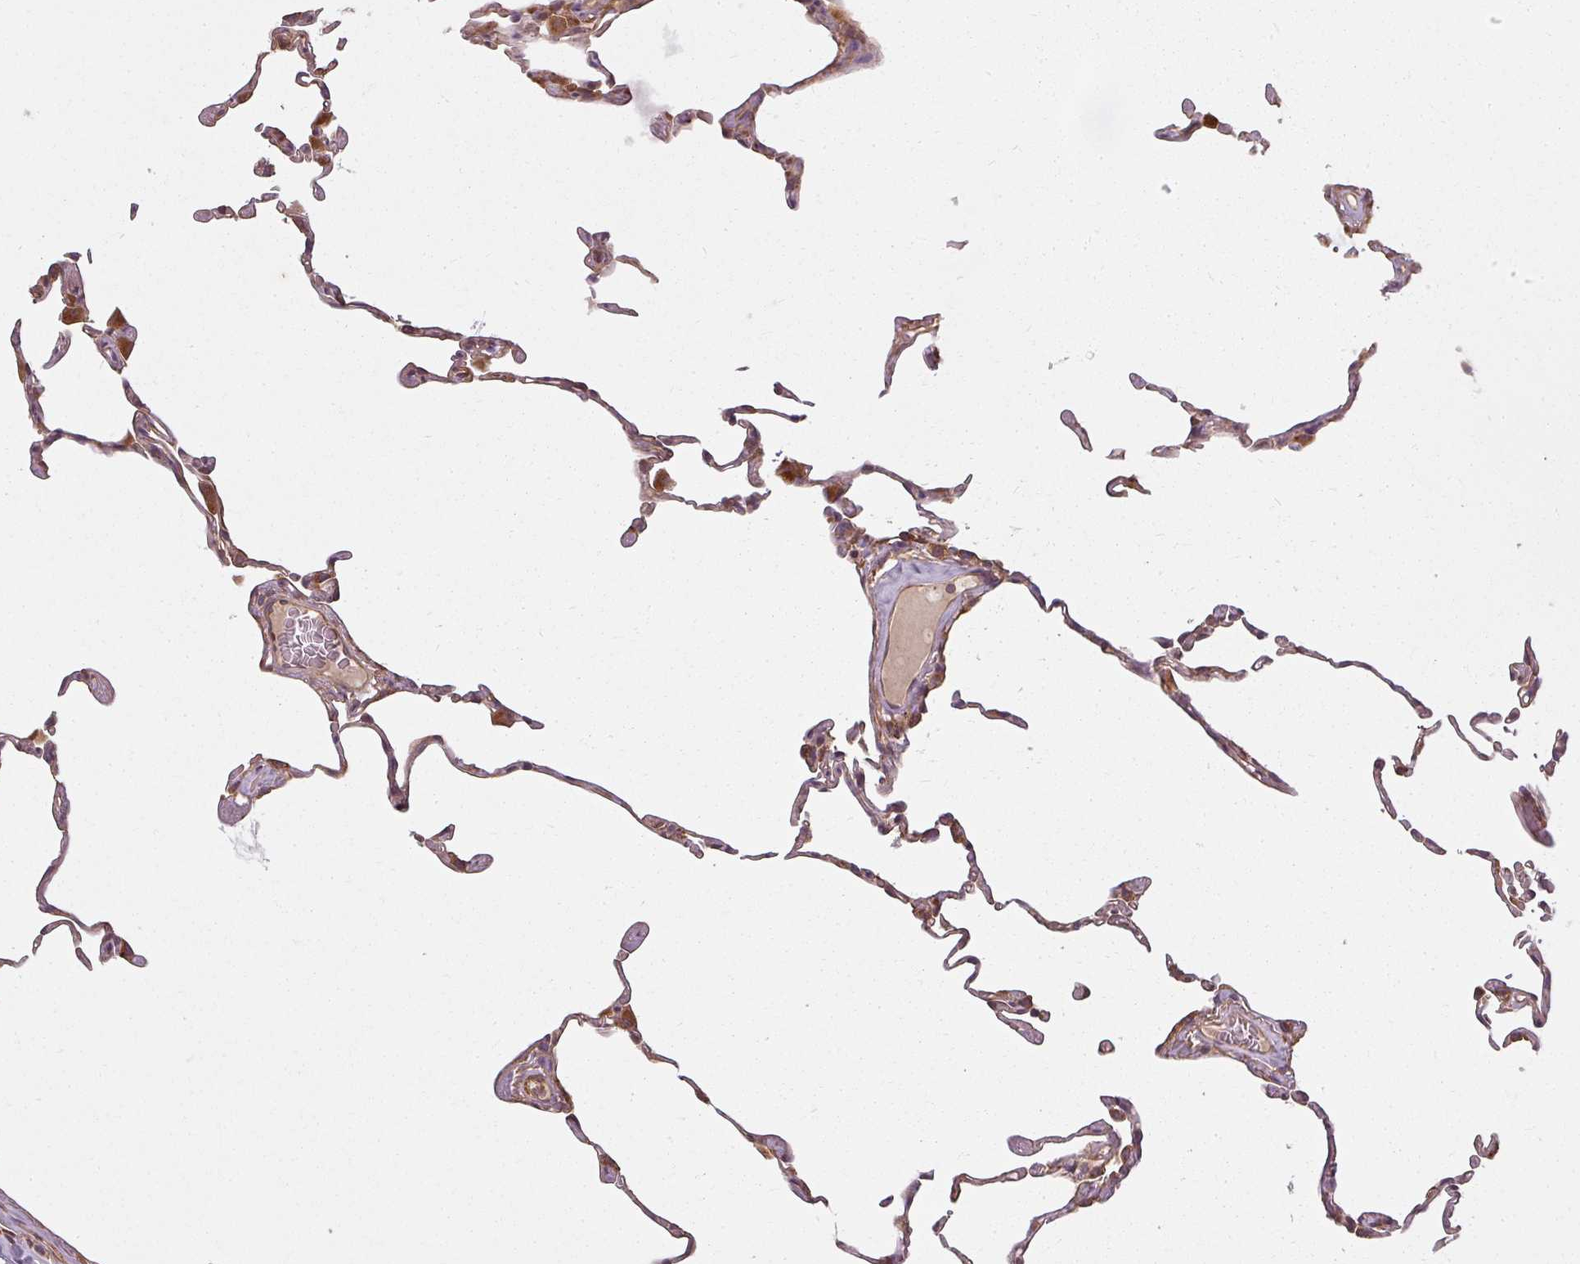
{"staining": {"intensity": "moderate", "quantity": "25%-75%", "location": "cytoplasmic/membranous"}, "tissue": "lung", "cell_type": "Alveolar cells", "image_type": "normal", "snomed": [{"axis": "morphology", "description": "Normal tissue, NOS"}, {"axis": "topography", "description": "Lung"}], "caption": "IHC (DAB (3,3'-diaminobenzidine)) staining of normal human lung shows moderate cytoplasmic/membranous protein staining in approximately 25%-75% of alveolar cells.", "gene": "RPL24", "patient": {"sex": "female", "age": 57}}